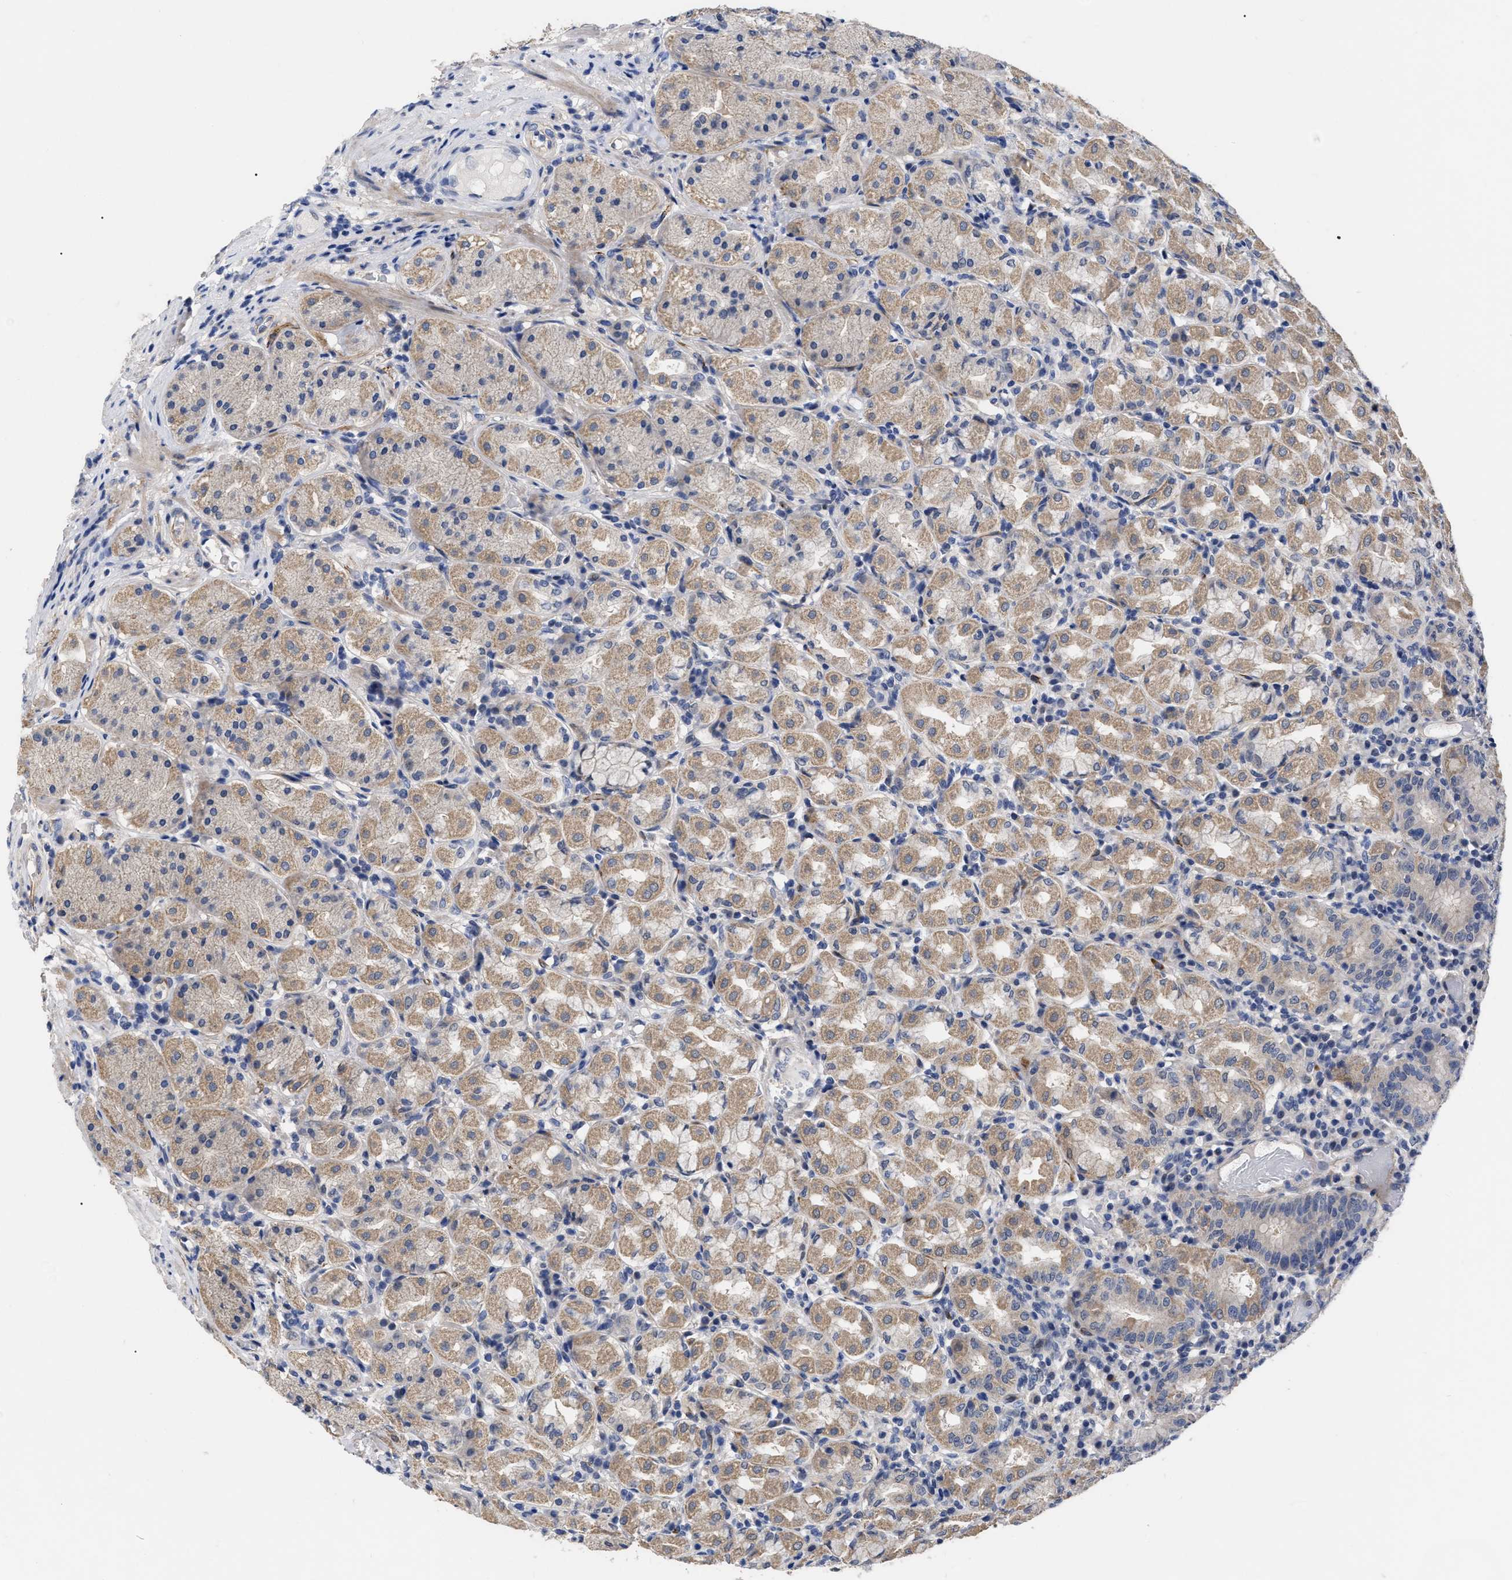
{"staining": {"intensity": "weak", "quantity": "25%-75%", "location": "cytoplasmic/membranous"}, "tissue": "stomach", "cell_type": "Glandular cells", "image_type": "normal", "snomed": [{"axis": "morphology", "description": "Normal tissue, NOS"}, {"axis": "topography", "description": "Stomach"}, {"axis": "topography", "description": "Stomach, lower"}], "caption": "Stomach stained with a brown dye exhibits weak cytoplasmic/membranous positive staining in about 25%-75% of glandular cells.", "gene": "CCN5", "patient": {"sex": "female", "age": 56}}